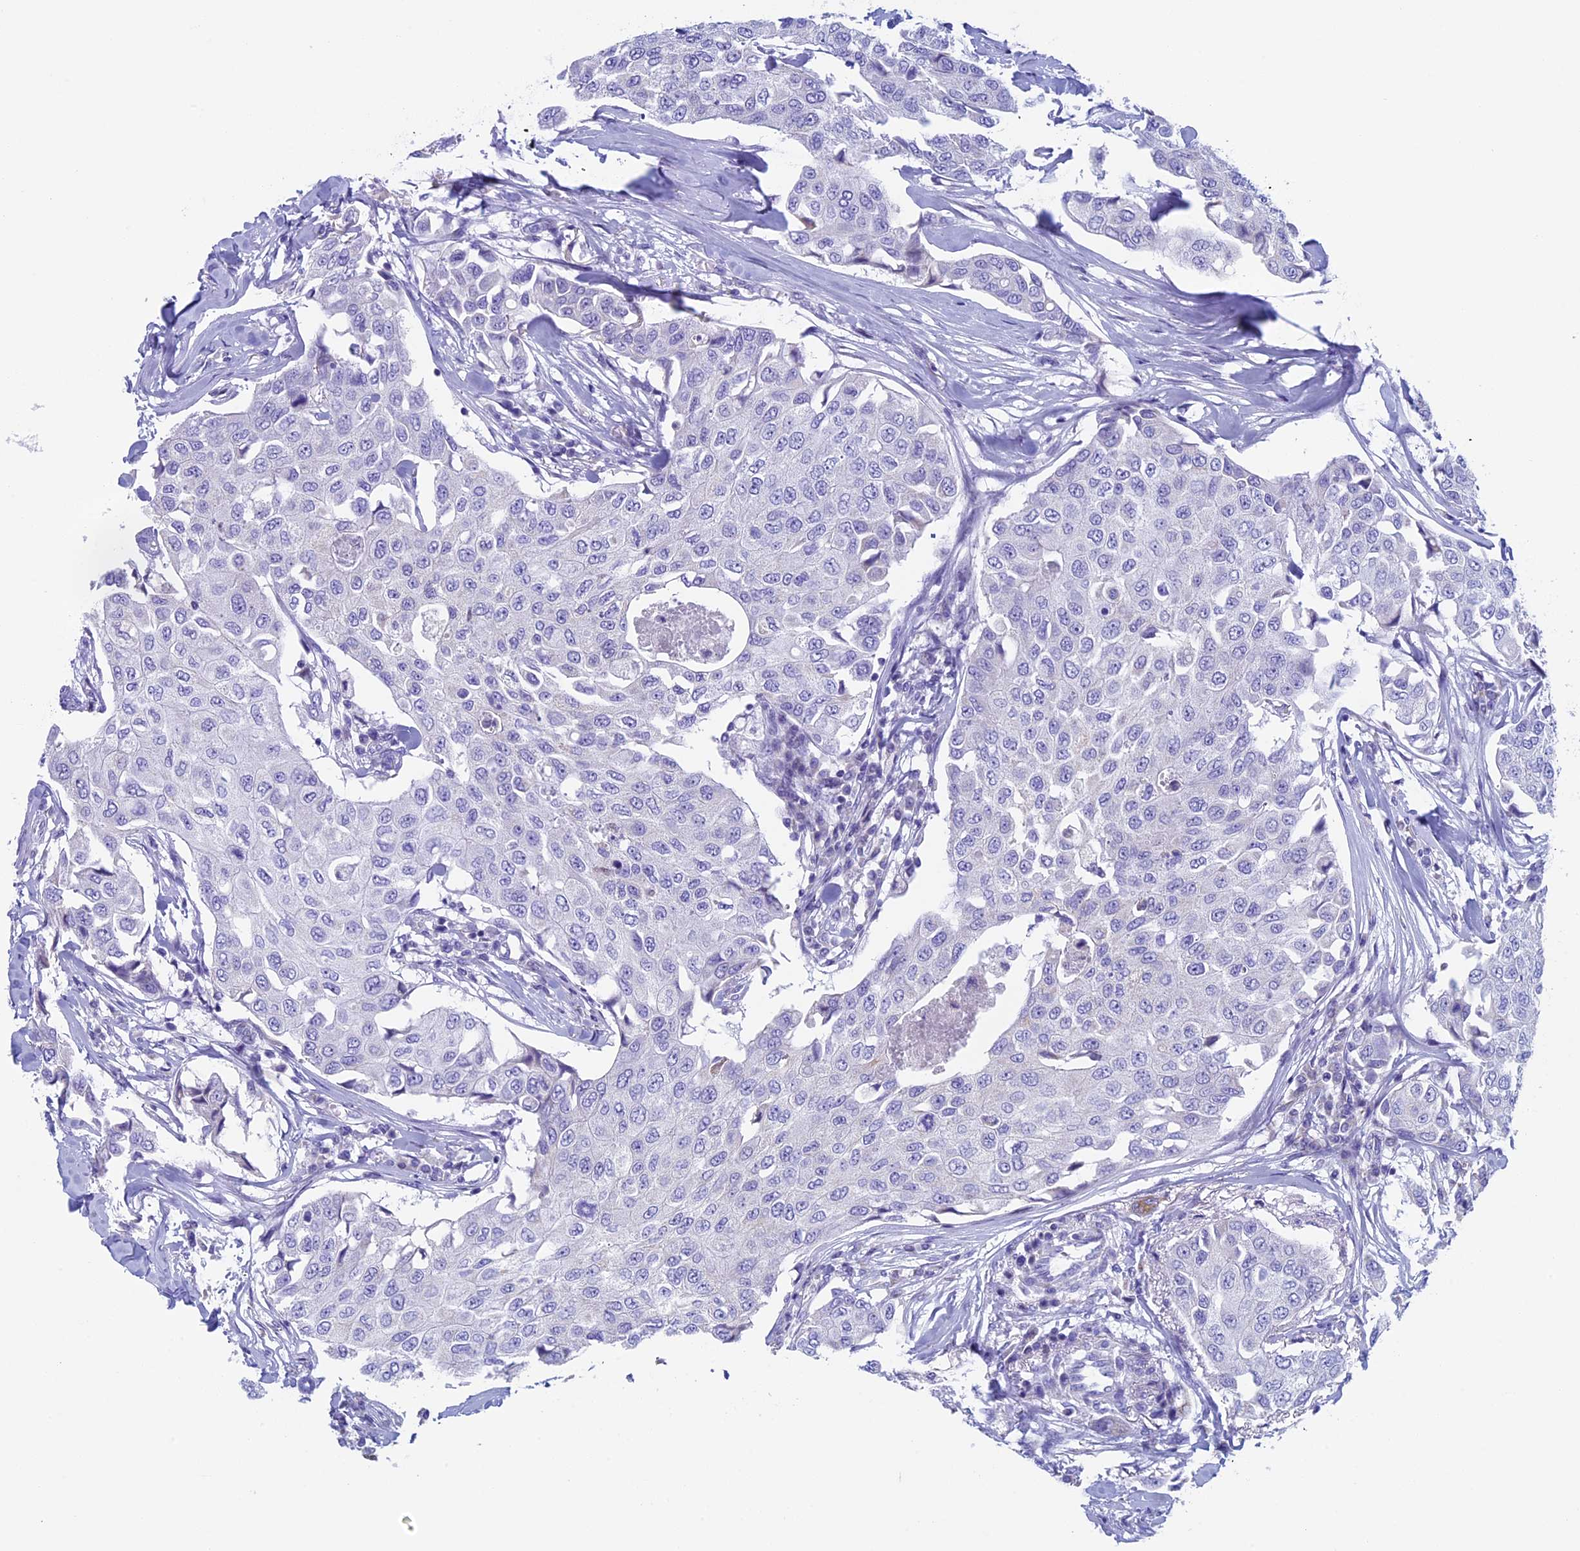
{"staining": {"intensity": "negative", "quantity": "none", "location": "none"}, "tissue": "breast cancer", "cell_type": "Tumor cells", "image_type": "cancer", "snomed": [{"axis": "morphology", "description": "Duct carcinoma"}, {"axis": "topography", "description": "Breast"}], "caption": "Immunohistochemical staining of breast cancer reveals no significant expression in tumor cells. (DAB immunohistochemistry visualized using brightfield microscopy, high magnification).", "gene": "ZNF563", "patient": {"sex": "female", "age": 80}}